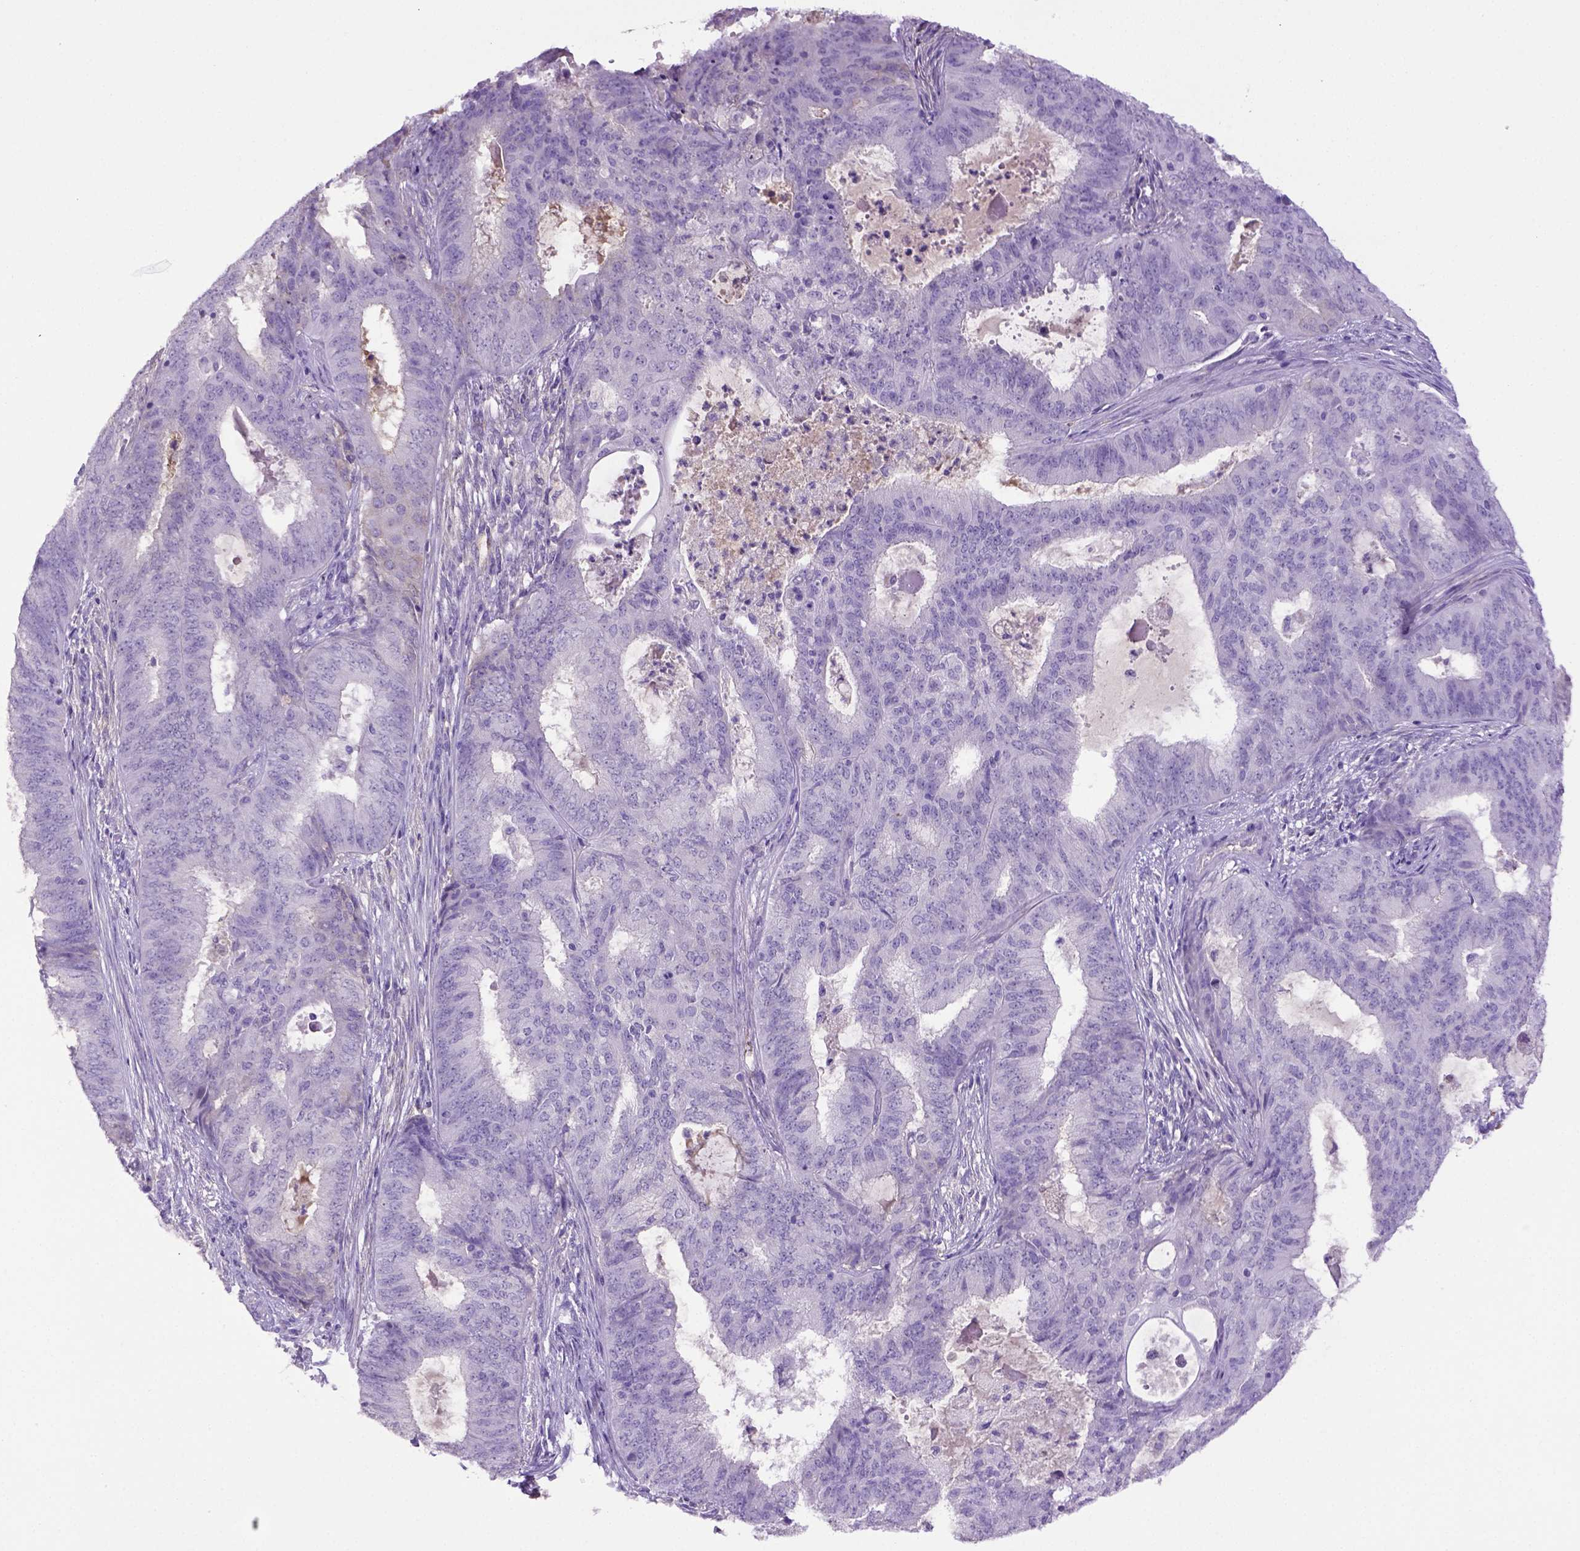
{"staining": {"intensity": "negative", "quantity": "none", "location": "none"}, "tissue": "endometrial cancer", "cell_type": "Tumor cells", "image_type": "cancer", "snomed": [{"axis": "morphology", "description": "Adenocarcinoma, NOS"}, {"axis": "topography", "description": "Endometrium"}], "caption": "DAB immunohistochemical staining of endometrial cancer (adenocarcinoma) reveals no significant expression in tumor cells. (Brightfield microscopy of DAB immunohistochemistry (IHC) at high magnification).", "gene": "ITIH4", "patient": {"sex": "female", "age": 62}}